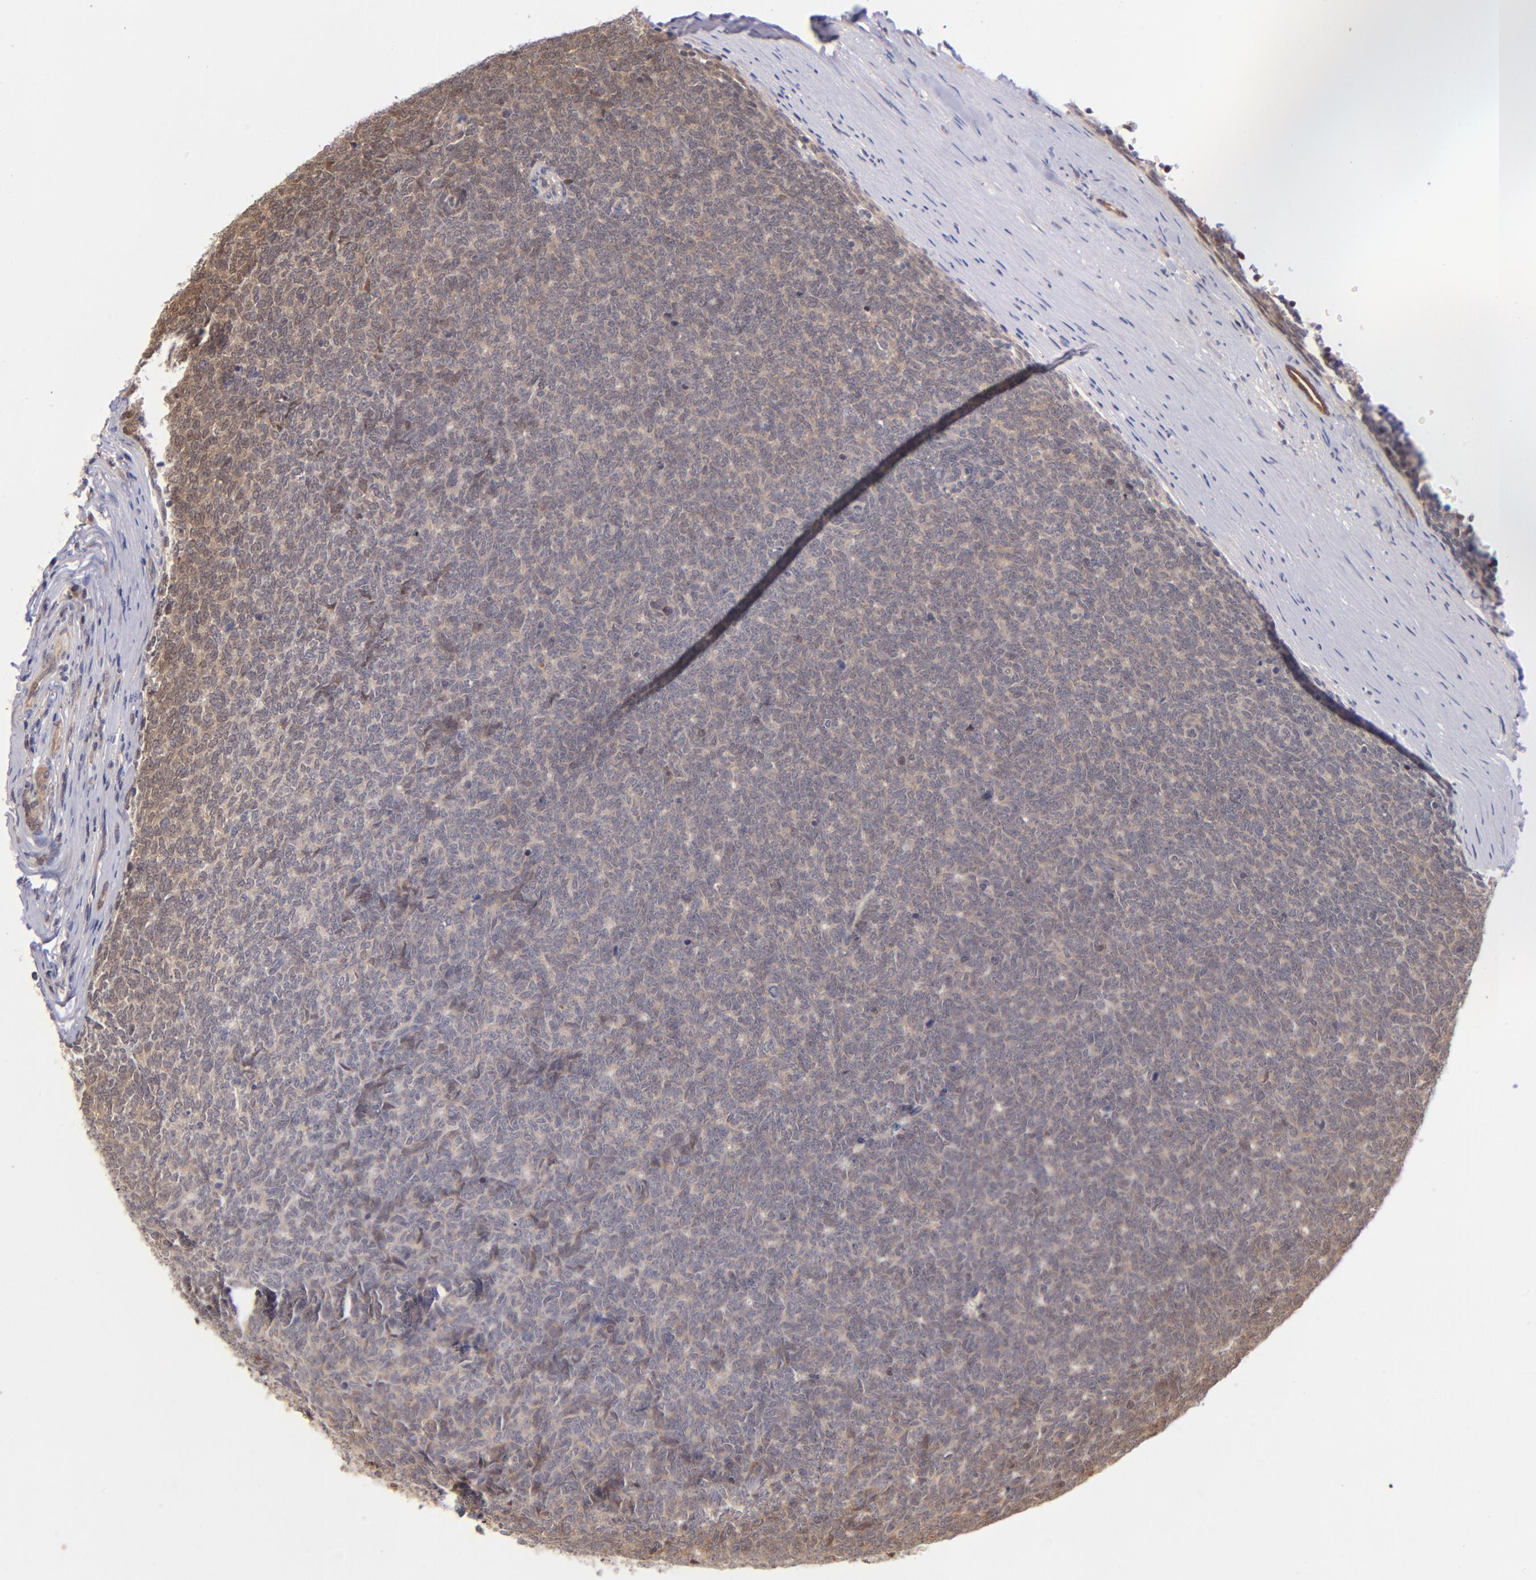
{"staining": {"intensity": "weak", "quantity": ">75%", "location": "cytoplasmic/membranous,nuclear"}, "tissue": "renal cancer", "cell_type": "Tumor cells", "image_type": "cancer", "snomed": [{"axis": "morphology", "description": "Neoplasm, malignant, NOS"}, {"axis": "topography", "description": "Kidney"}], "caption": "DAB immunohistochemical staining of malignant neoplasm (renal) displays weak cytoplasmic/membranous and nuclear protein expression in approximately >75% of tumor cells.", "gene": "YWHAB", "patient": {"sex": "male", "age": 28}}